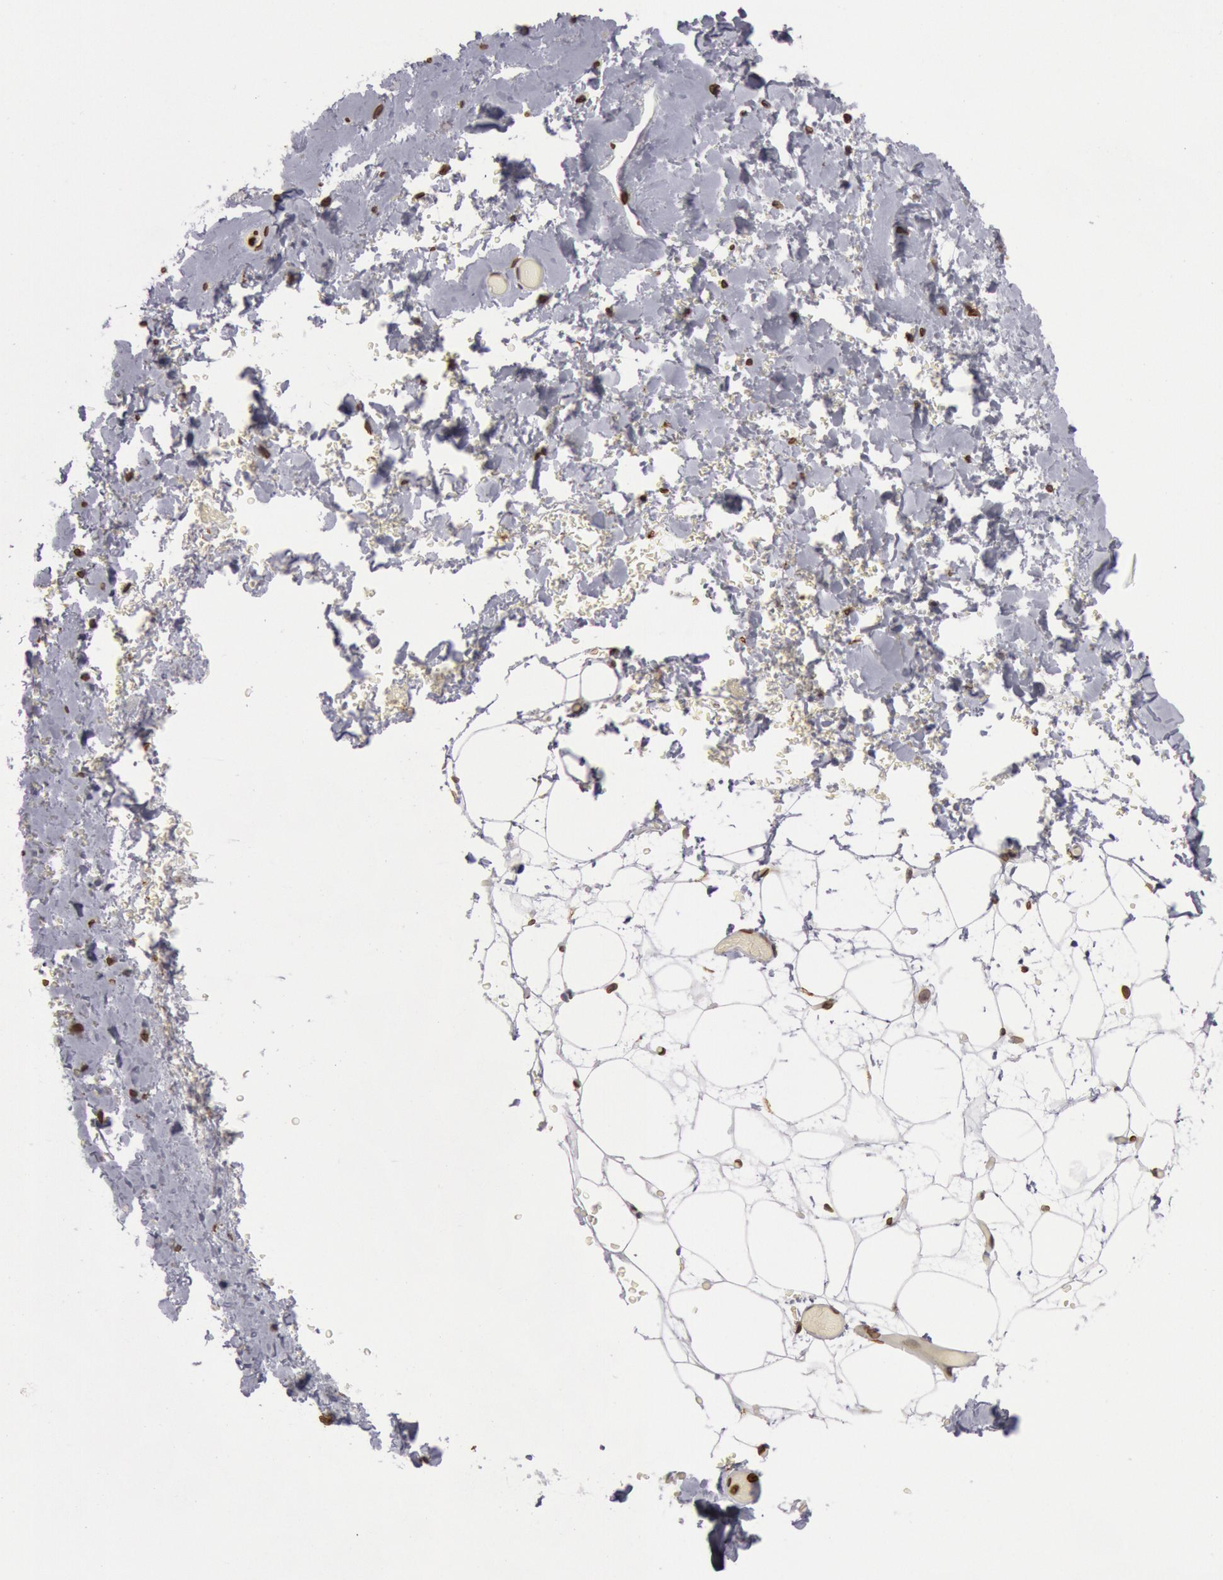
{"staining": {"intensity": "moderate", "quantity": ">75%", "location": "cytoplasmic/membranous,nuclear"}, "tissue": "breast", "cell_type": "Adipocytes", "image_type": "normal", "snomed": [{"axis": "morphology", "description": "Normal tissue, NOS"}, {"axis": "topography", "description": "Breast"}], "caption": "The micrograph displays immunohistochemical staining of normal breast. There is moderate cytoplasmic/membranous,nuclear staining is identified in approximately >75% of adipocytes.", "gene": "SUN2", "patient": {"sex": "female", "age": 75}}